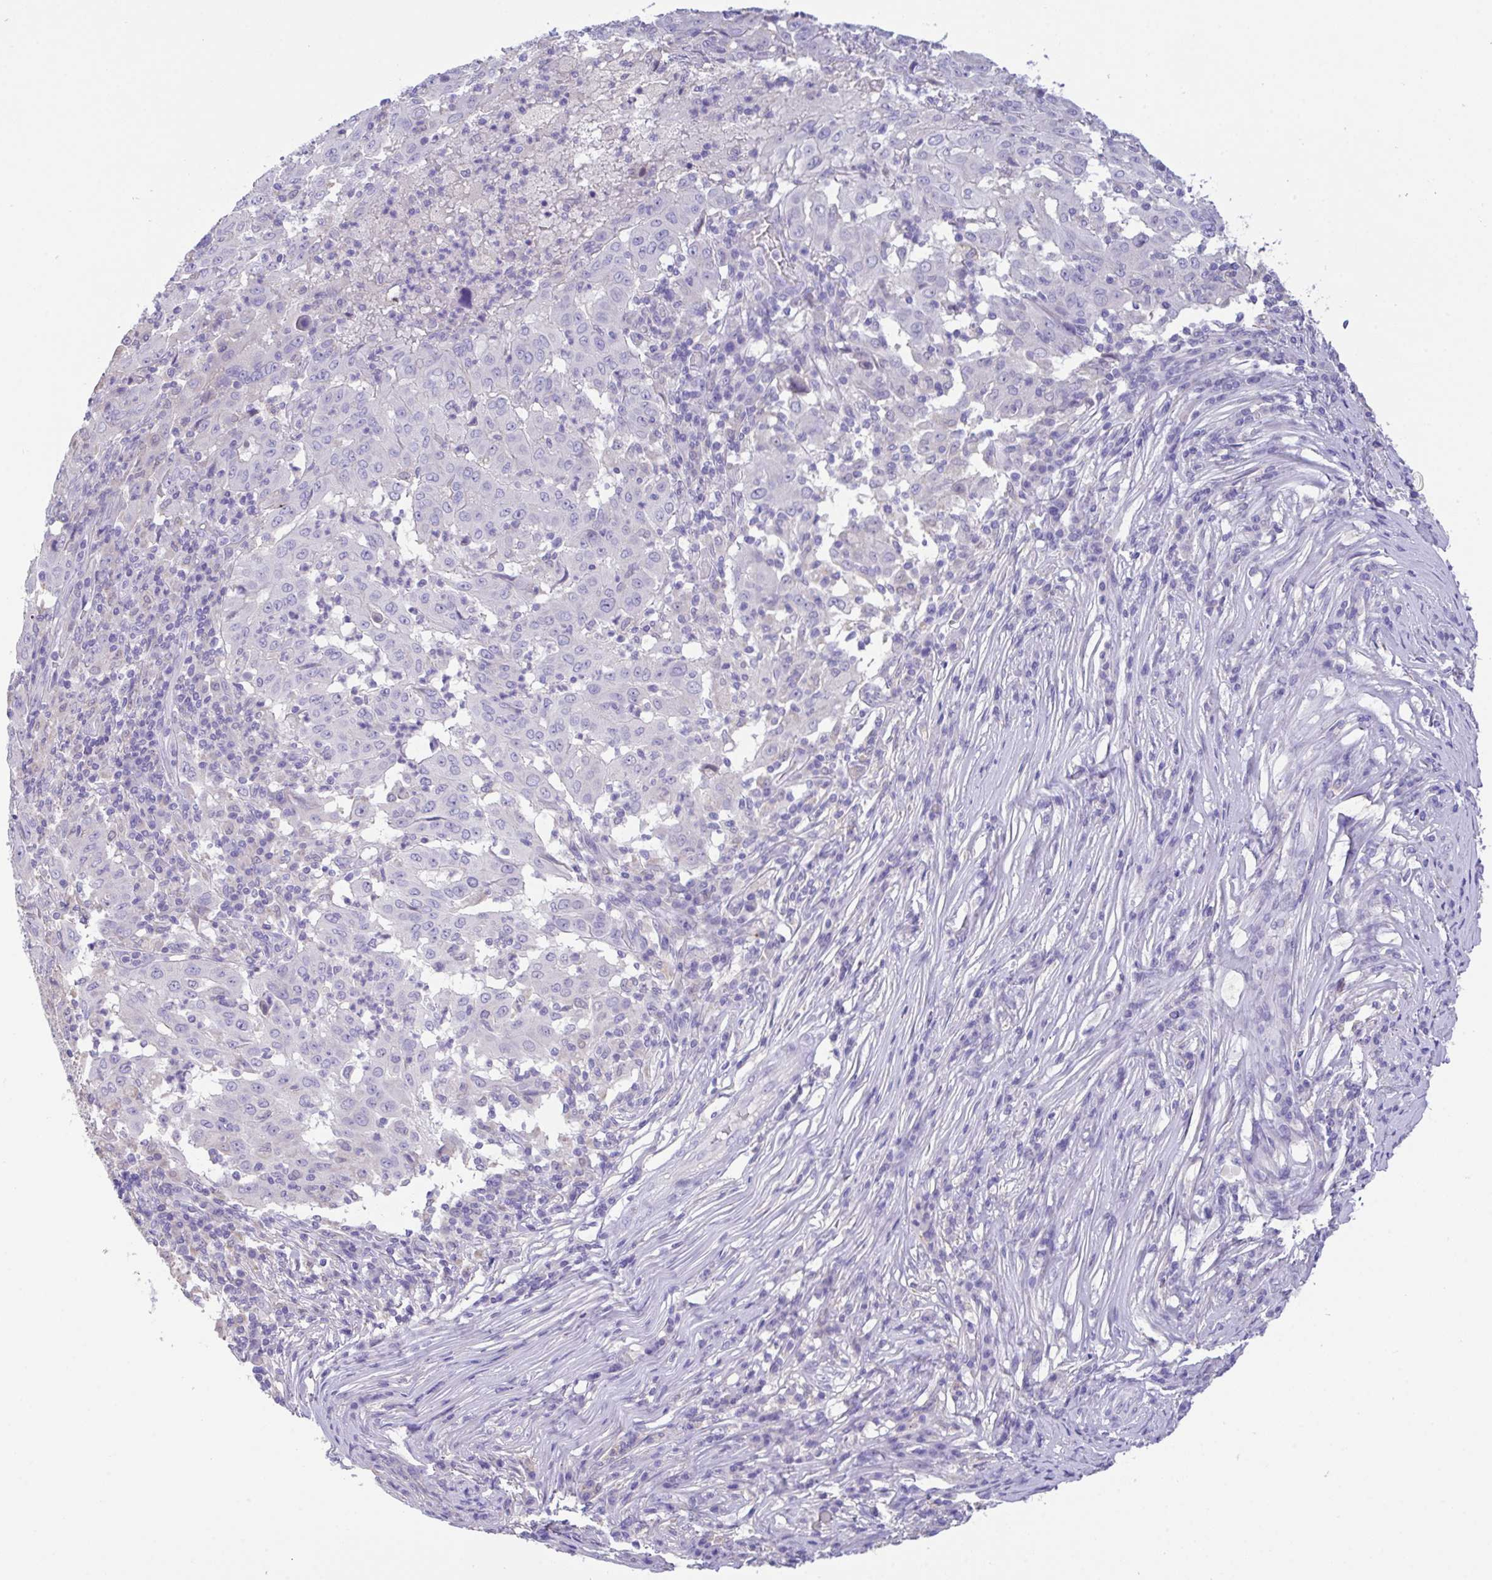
{"staining": {"intensity": "negative", "quantity": "none", "location": "none"}, "tissue": "pancreatic cancer", "cell_type": "Tumor cells", "image_type": "cancer", "snomed": [{"axis": "morphology", "description": "Adenocarcinoma, NOS"}, {"axis": "topography", "description": "Pancreas"}], "caption": "IHC of human adenocarcinoma (pancreatic) exhibits no expression in tumor cells.", "gene": "CA10", "patient": {"sex": "male", "age": 63}}